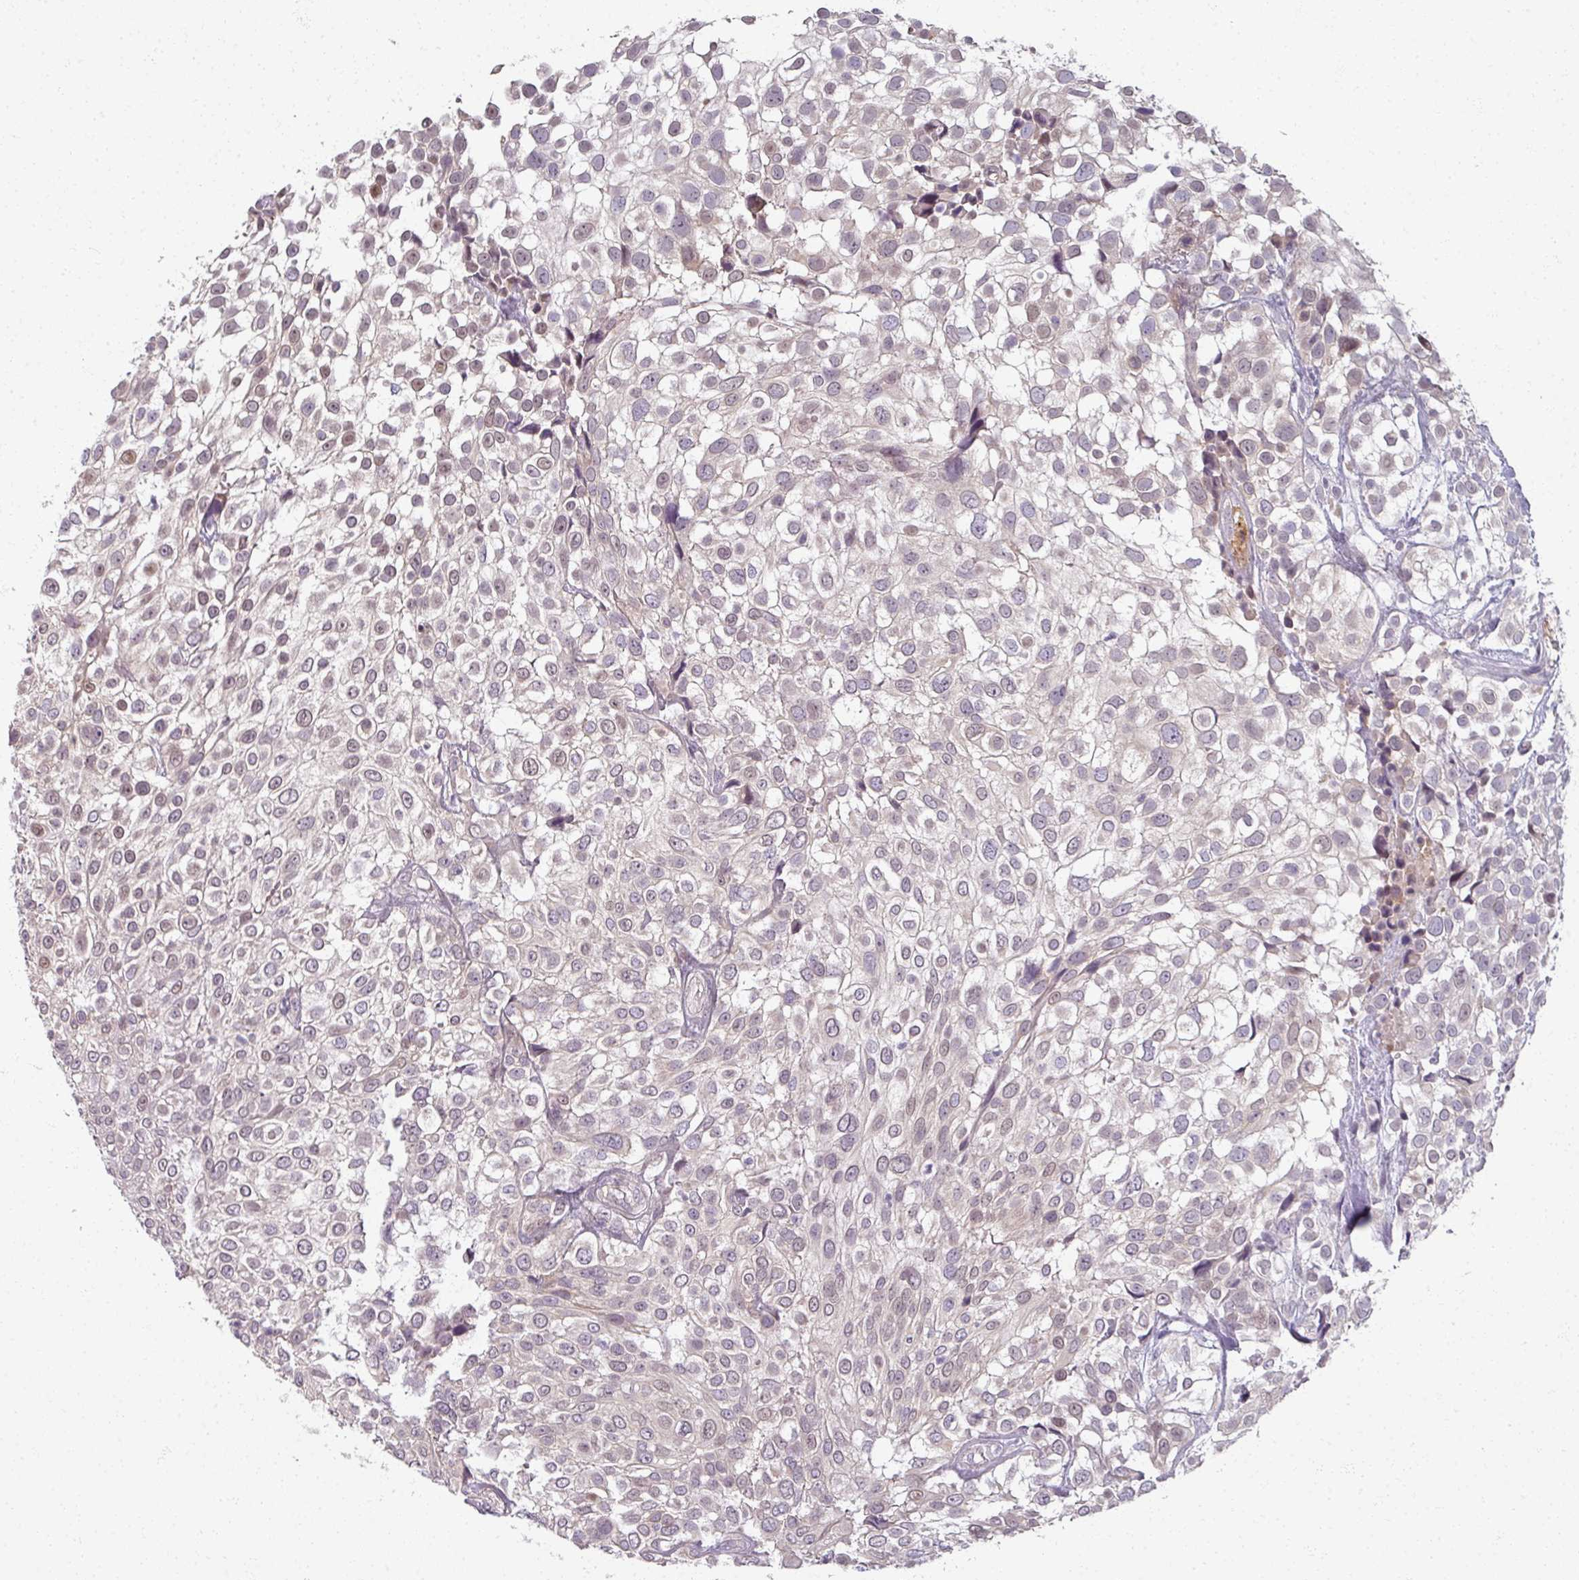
{"staining": {"intensity": "weak", "quantity": "25%-75%", "location": "nuclear"}, "tissue": "urothelial cancer", "cell_type": "Tumor cells", "image_type": "cancer", "snomed": [{"axis": "morphology", "description": "Urothelial carcinoma, High grade"}, {"axis": "topography", "description": "Urinary bladder"}], "caption": "Human high-grade urothelial carcinoma stained with a protein marker shows weak staining in tumor cells.", "gene": "MYMK", "patient": {"sex": "male", "age": 56}}